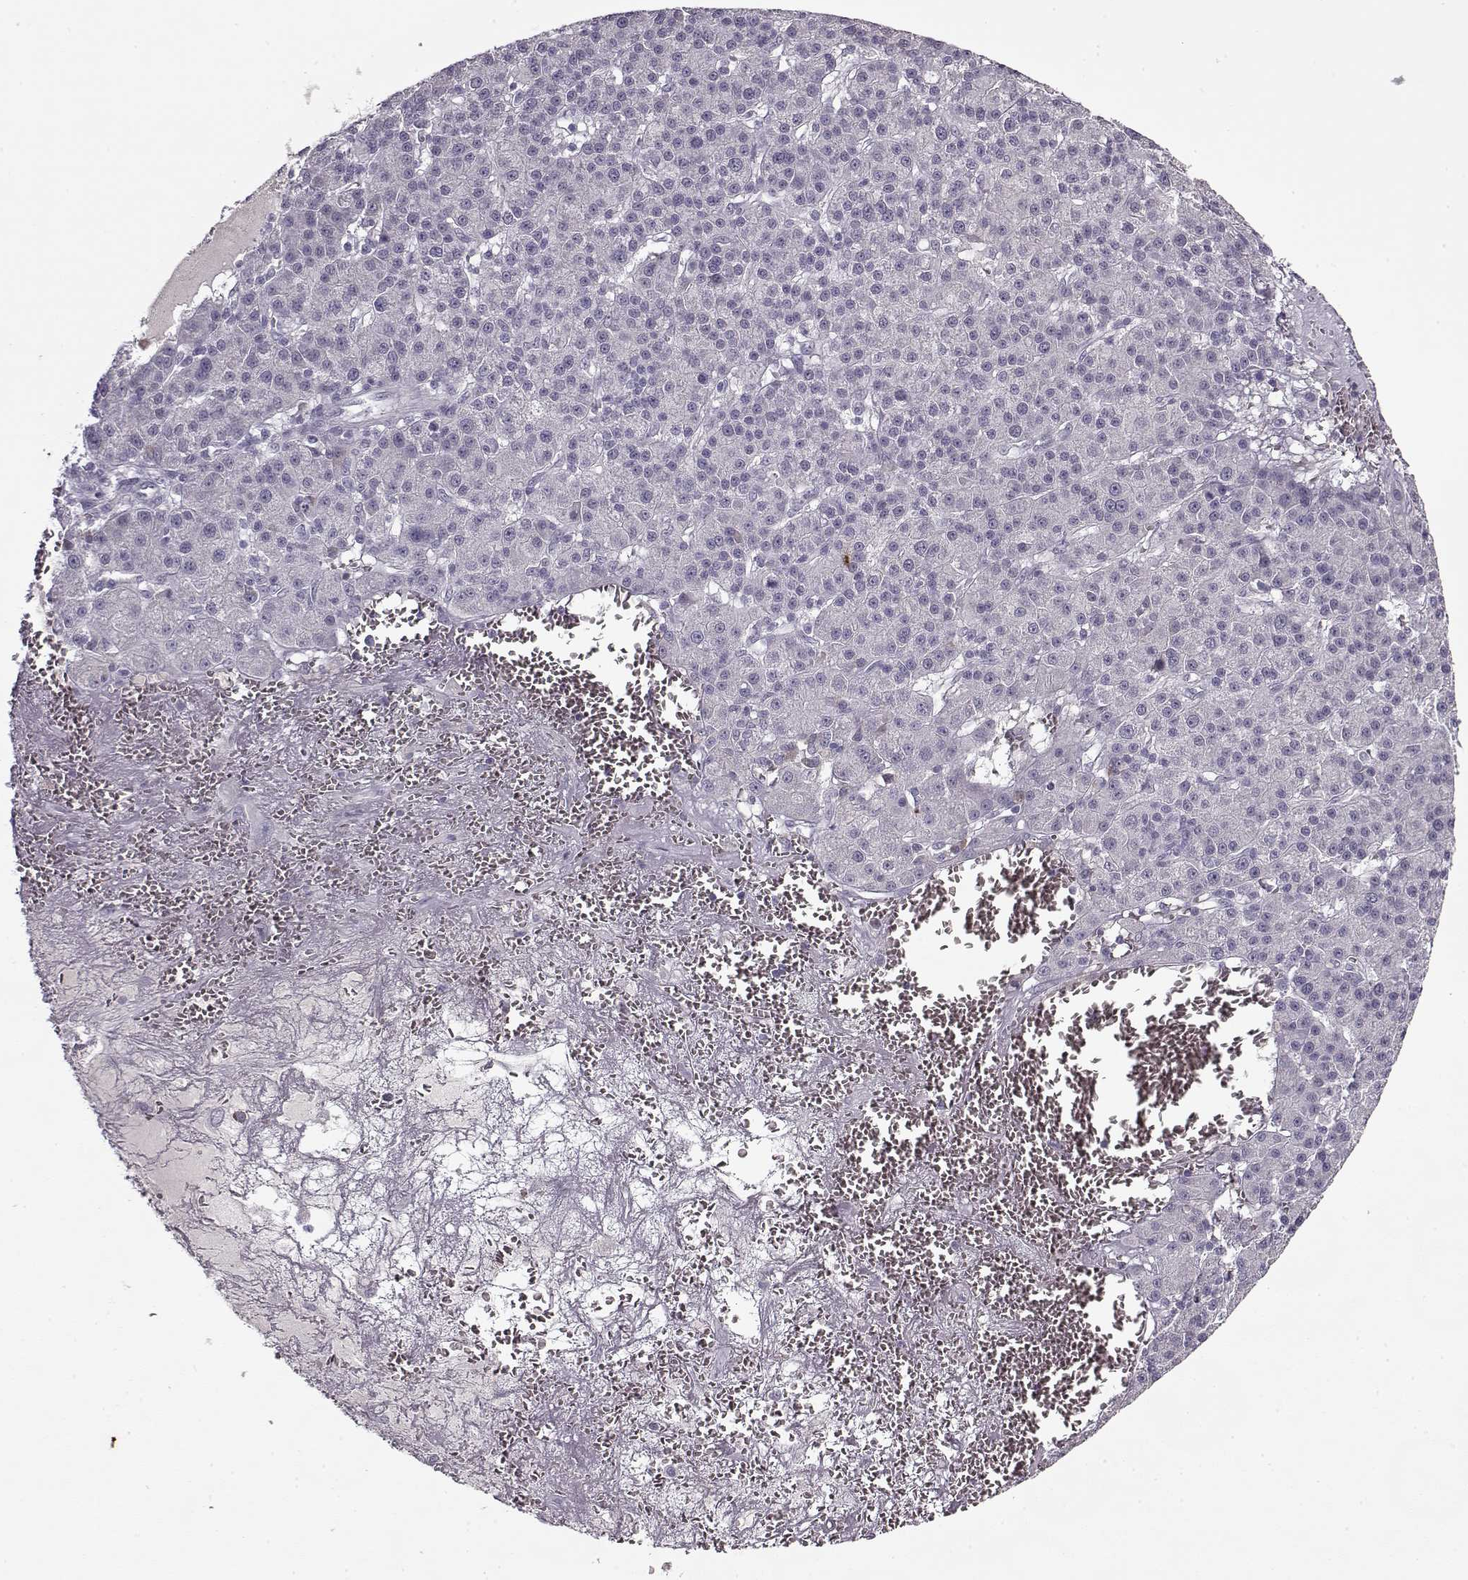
{"staining": {"intensity": "negative", "quantity": "none", "location": "none"}, "tissue": "liver cancer", "cell_type": "Tumor cells", "image_type": "cancer", "snomed": [{"axis": "morphology", "description": "Carcinoma, Hepatocellular, NOS"}, {"axis": "topography", "description": "Liver"}], "caption": "Liver cancer stained for a protein using IHC shows no positivity tumor cells.", "gene": "KRT9", "patient": {"sex": "female", "age": 60}}